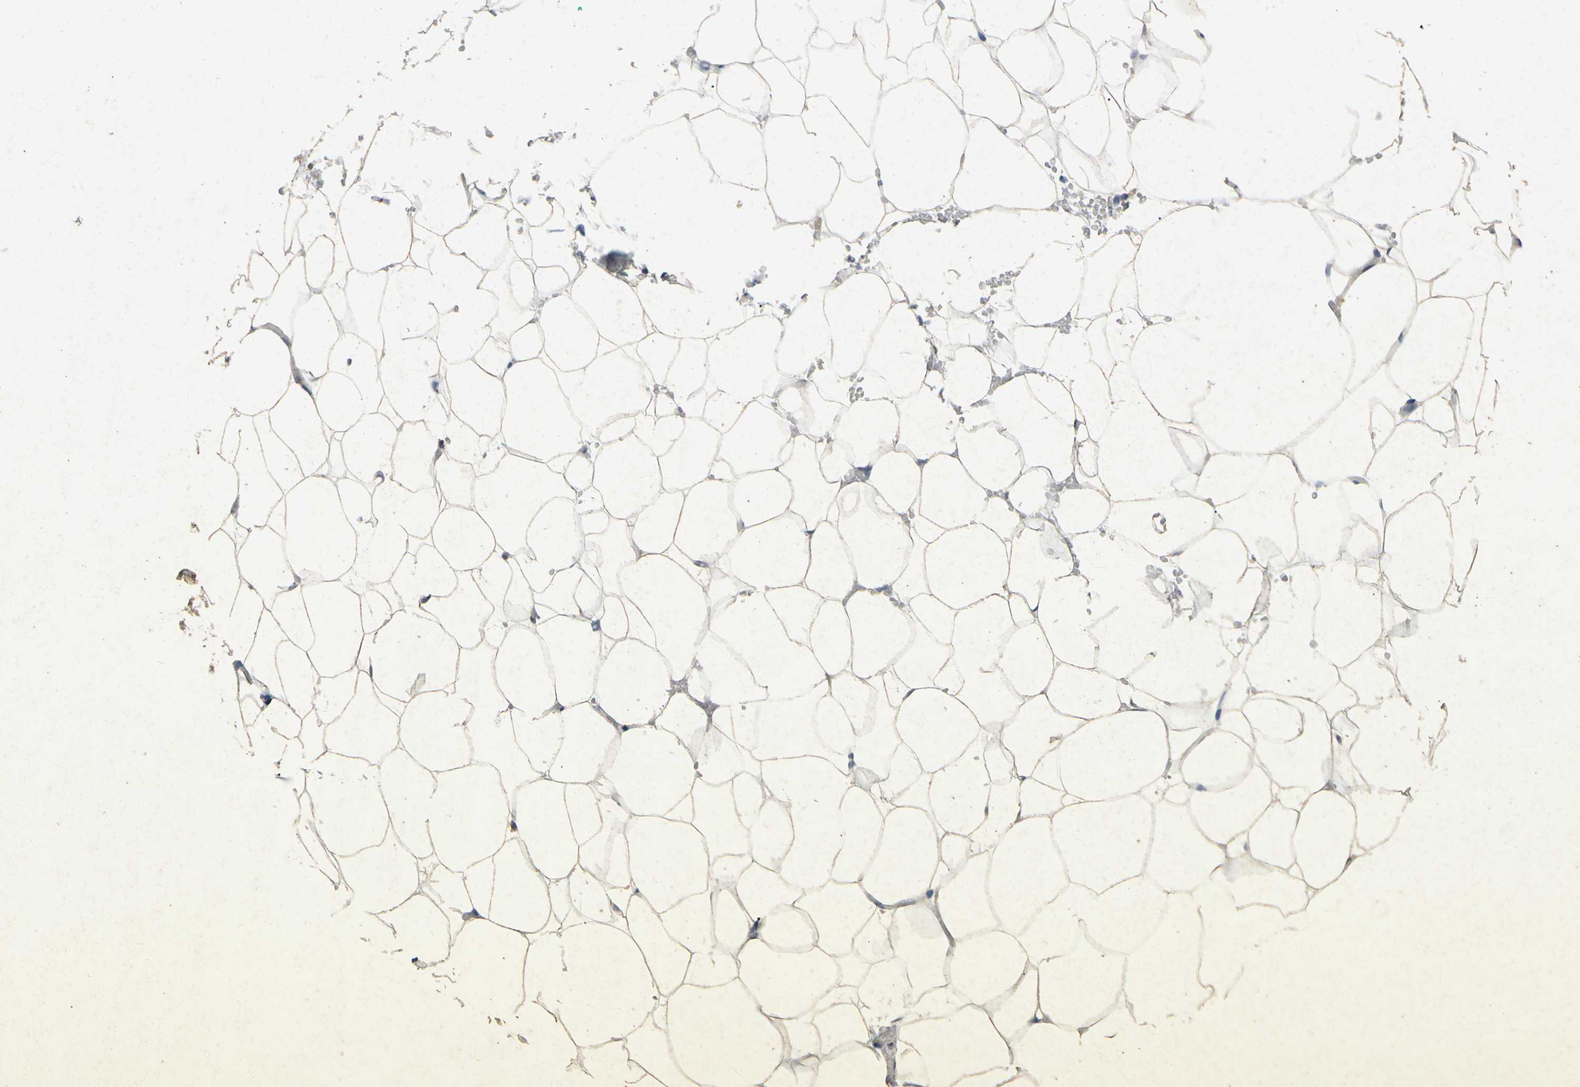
{"staining": {"intensity": "weak", "quantity": ">75%", "location": "cytoplasmic/membranous"}, "tissue": "adipose tissue", "cell_type": "Adipocytes", "image_type": "normal", "snomed": [{"axis": "morphology", "description": "Normal tissue, NOS"}, {"axis": "topography", "description": "Breast"}, {"axis": "topography", "description": "Adipose tissue"}], "caption": "Approximately >75% of adipocytes in benign human adipose tissue display weak cytoplasmic/membranous protein expression as visualized by brown immunohistochemical staining.", "gene": "RPS6KA1", "patient": {"sex": "female", "age": 25}}